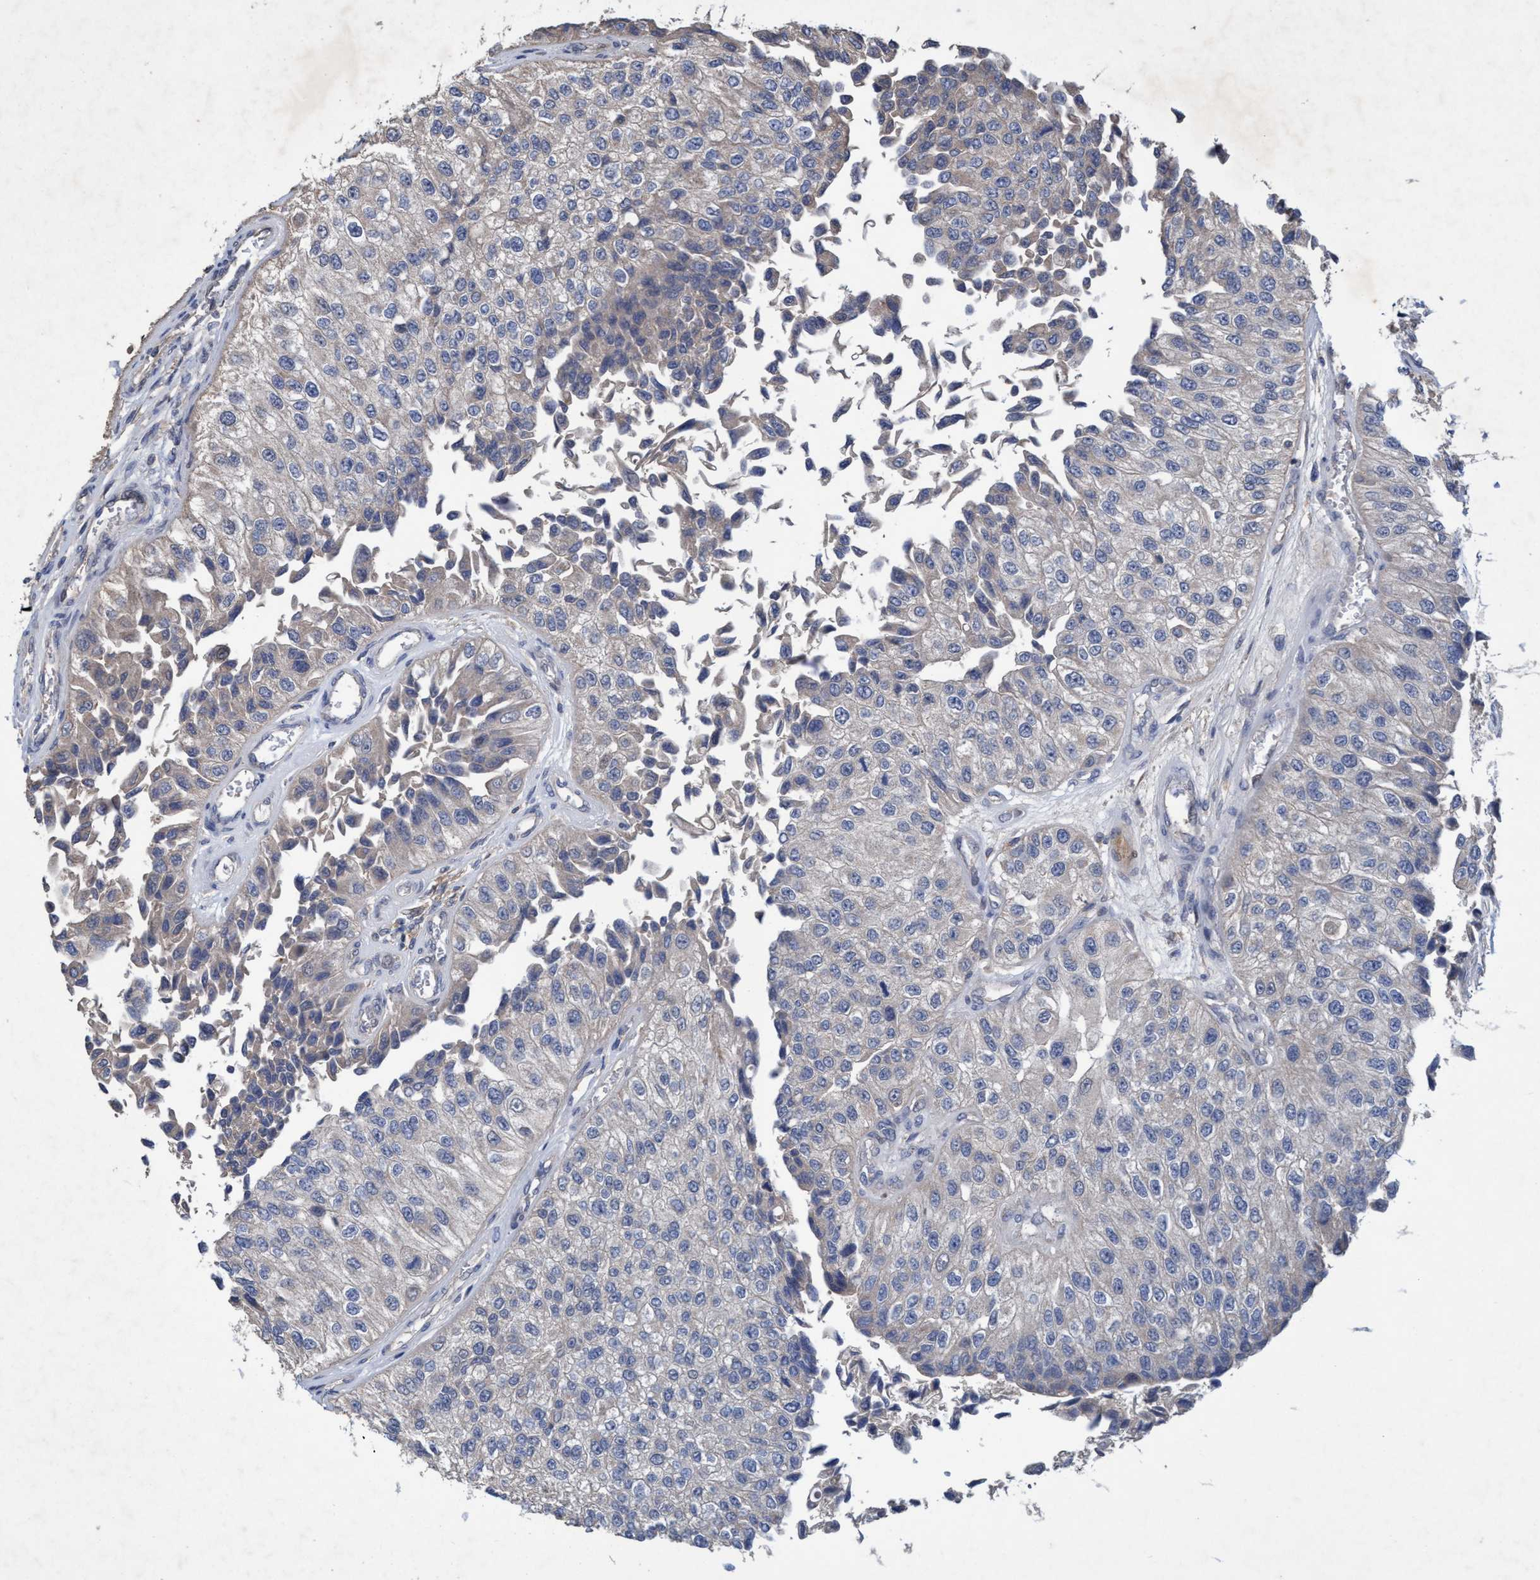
{"staining": {"intensity": "negative", "quantity": "none", "location": "none"}, "tissue": "urothelial cancer", "cell_type": "Tumor cells", "image_type": "cancer", "snomed": [{"axis": "morphology", "description": "Urothelial carcinoma, High grade"}, {"axis": "topography", "description": "Kidney"}, {"axis": "topography", "description": "Urinary bladder"}], "caption": "A micrograph of urothelial cancer stained for a protein shows no brown staining in tumor cells.", "gene": "ZNF677", "patient": {"sex": "male", "age": 77}}